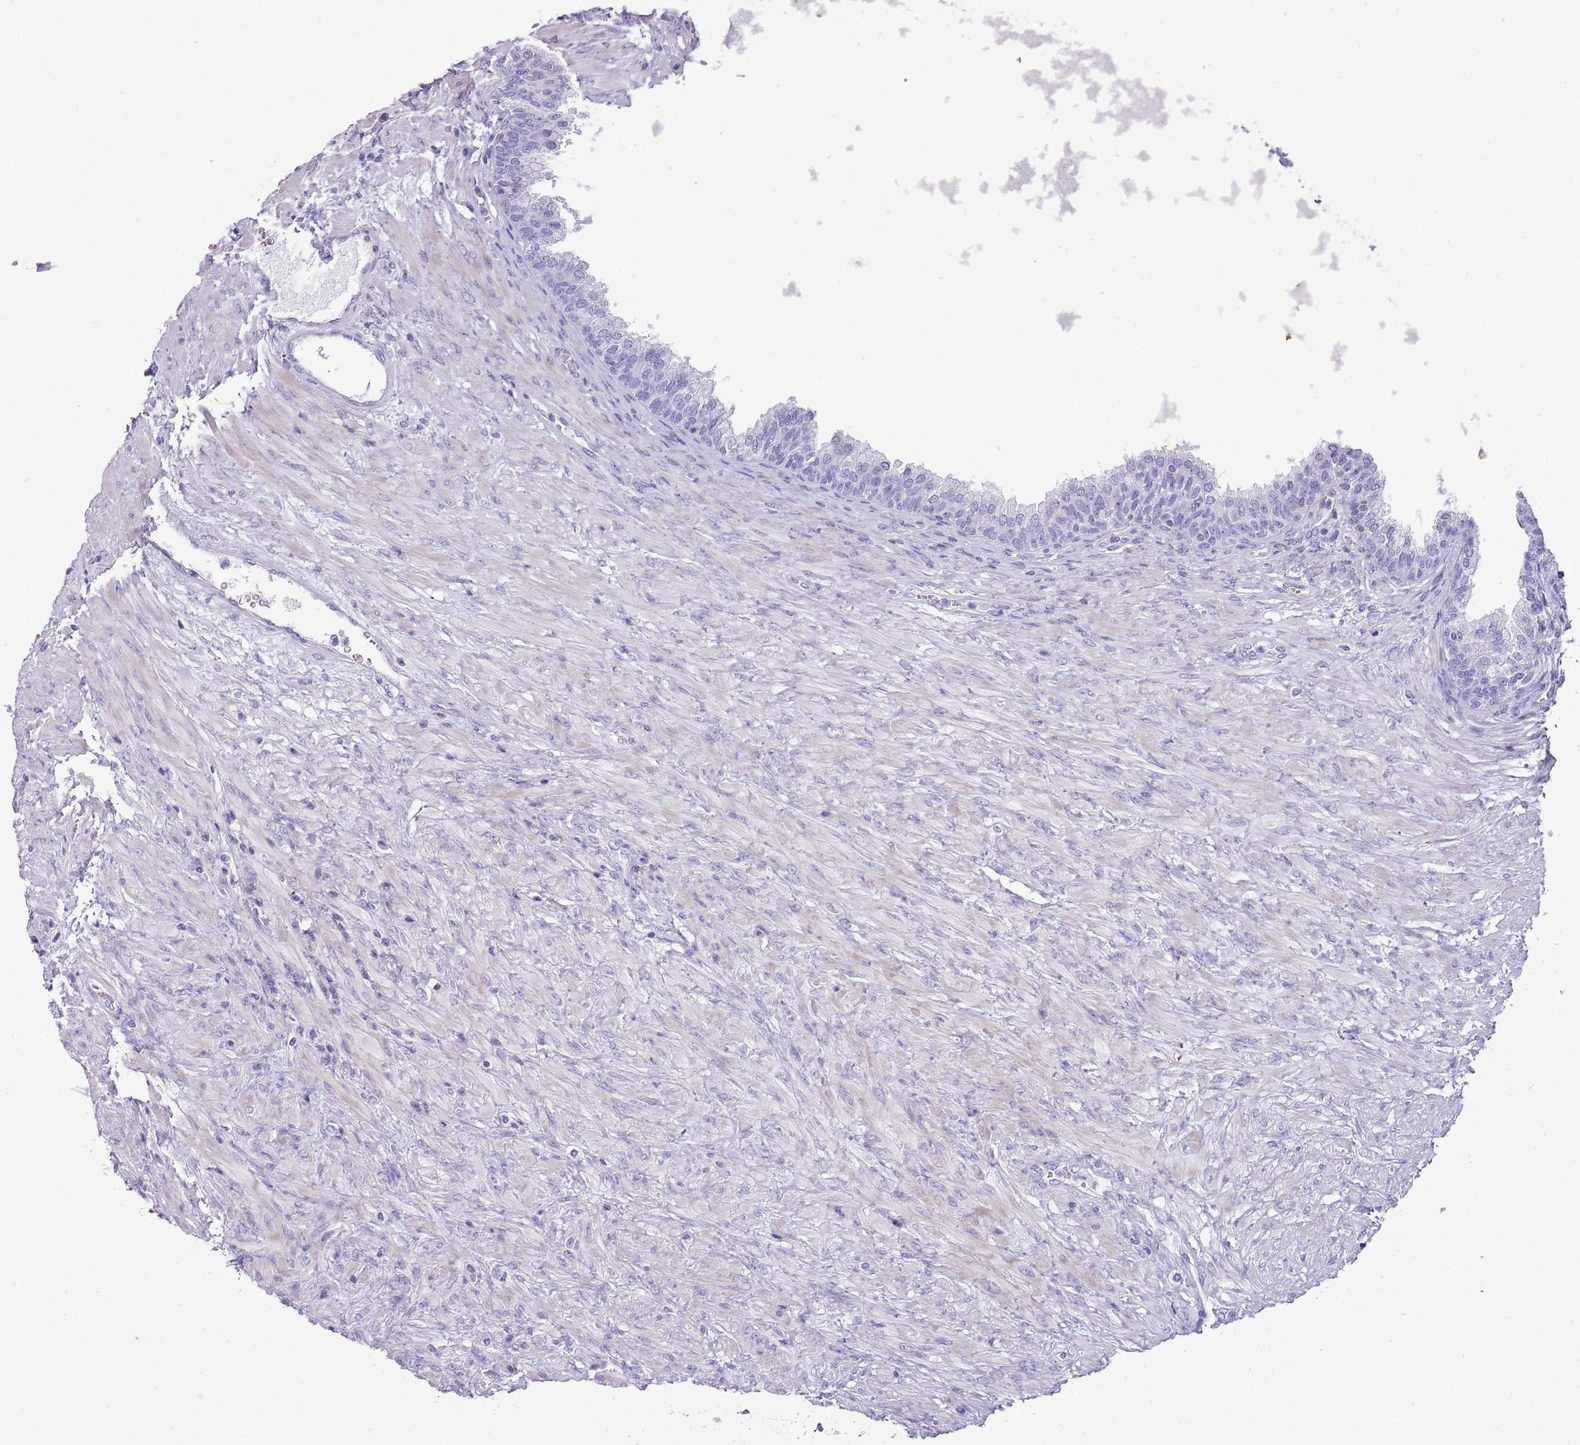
{"staining": {"intensity": "negative", "quantity": "none", "location": "none"}, "tissue": "prostate", "cell_type": "Glandular cells", "image_type": "normal", "snomed": [{"axis": "morphology", "description": "Normal tissue, NOS"}, {"axis": "topography", "description": "Prostate"}], "caption": "This is an immunohistochemistry image of unremarkable human prostate. There is no expression in glandular cells.", "gene": "ENSG00000271254", "patient": {"sex": "male", "age": 76}}